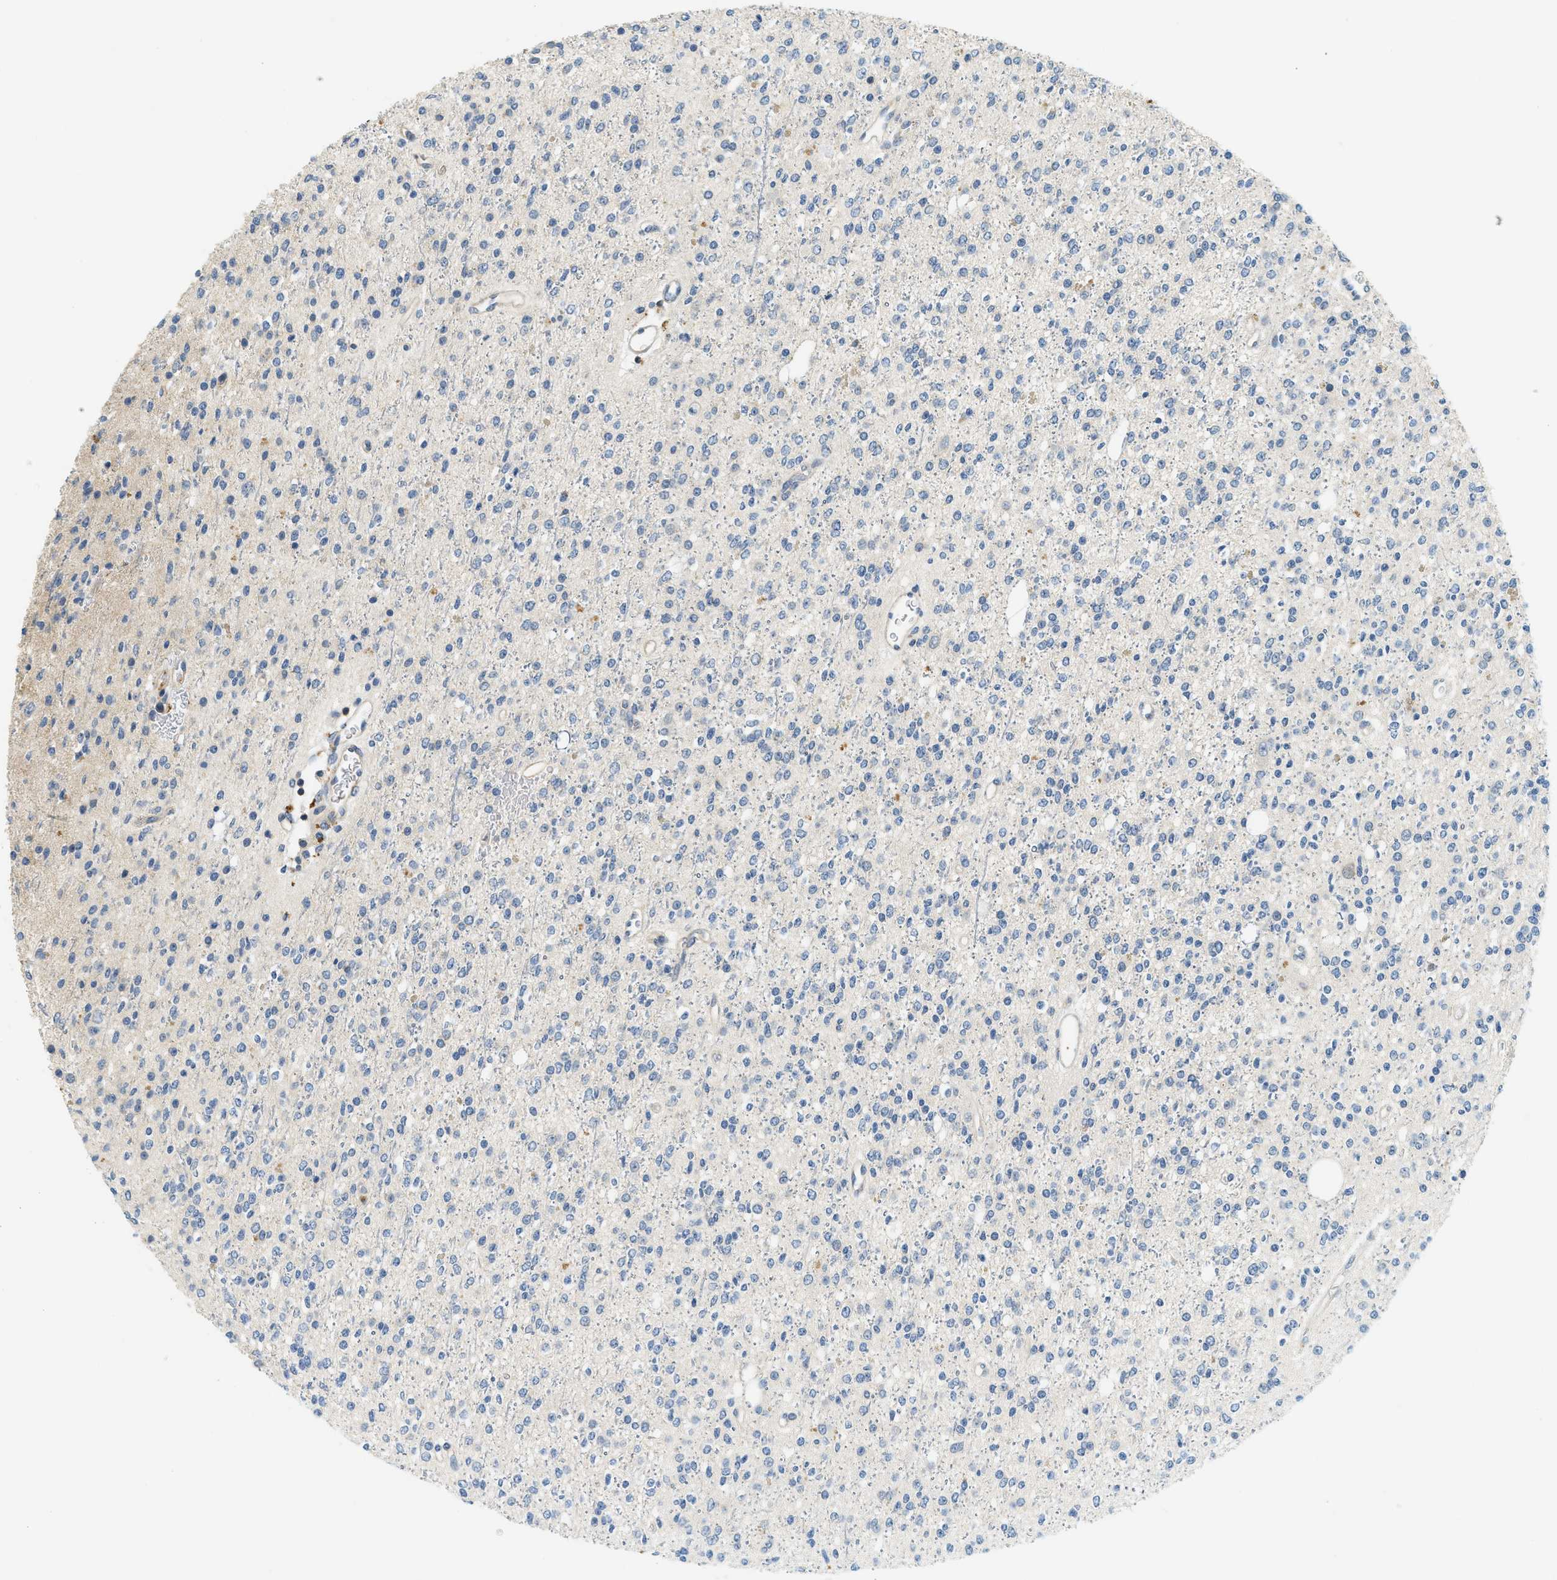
{"staining": {"intensity": "negative", "quantity": "none", "location": "none"}, "tissue": "glioma", "cell_type": "Tumor cells", "image_type": "cancer", "snomed": [{"axis": "morphology", "description": "Glioma, malignant, High grade"}, {"axis": "topography", "description": "Brain"}], "caption": "Immunohistochemistry image of neoplastic tissue: human glioma stained with DAB reveals no significant protein expression in tumor cells.", "gene": "RASGRP2", "patient": {"sex": "male", "age": 34}}